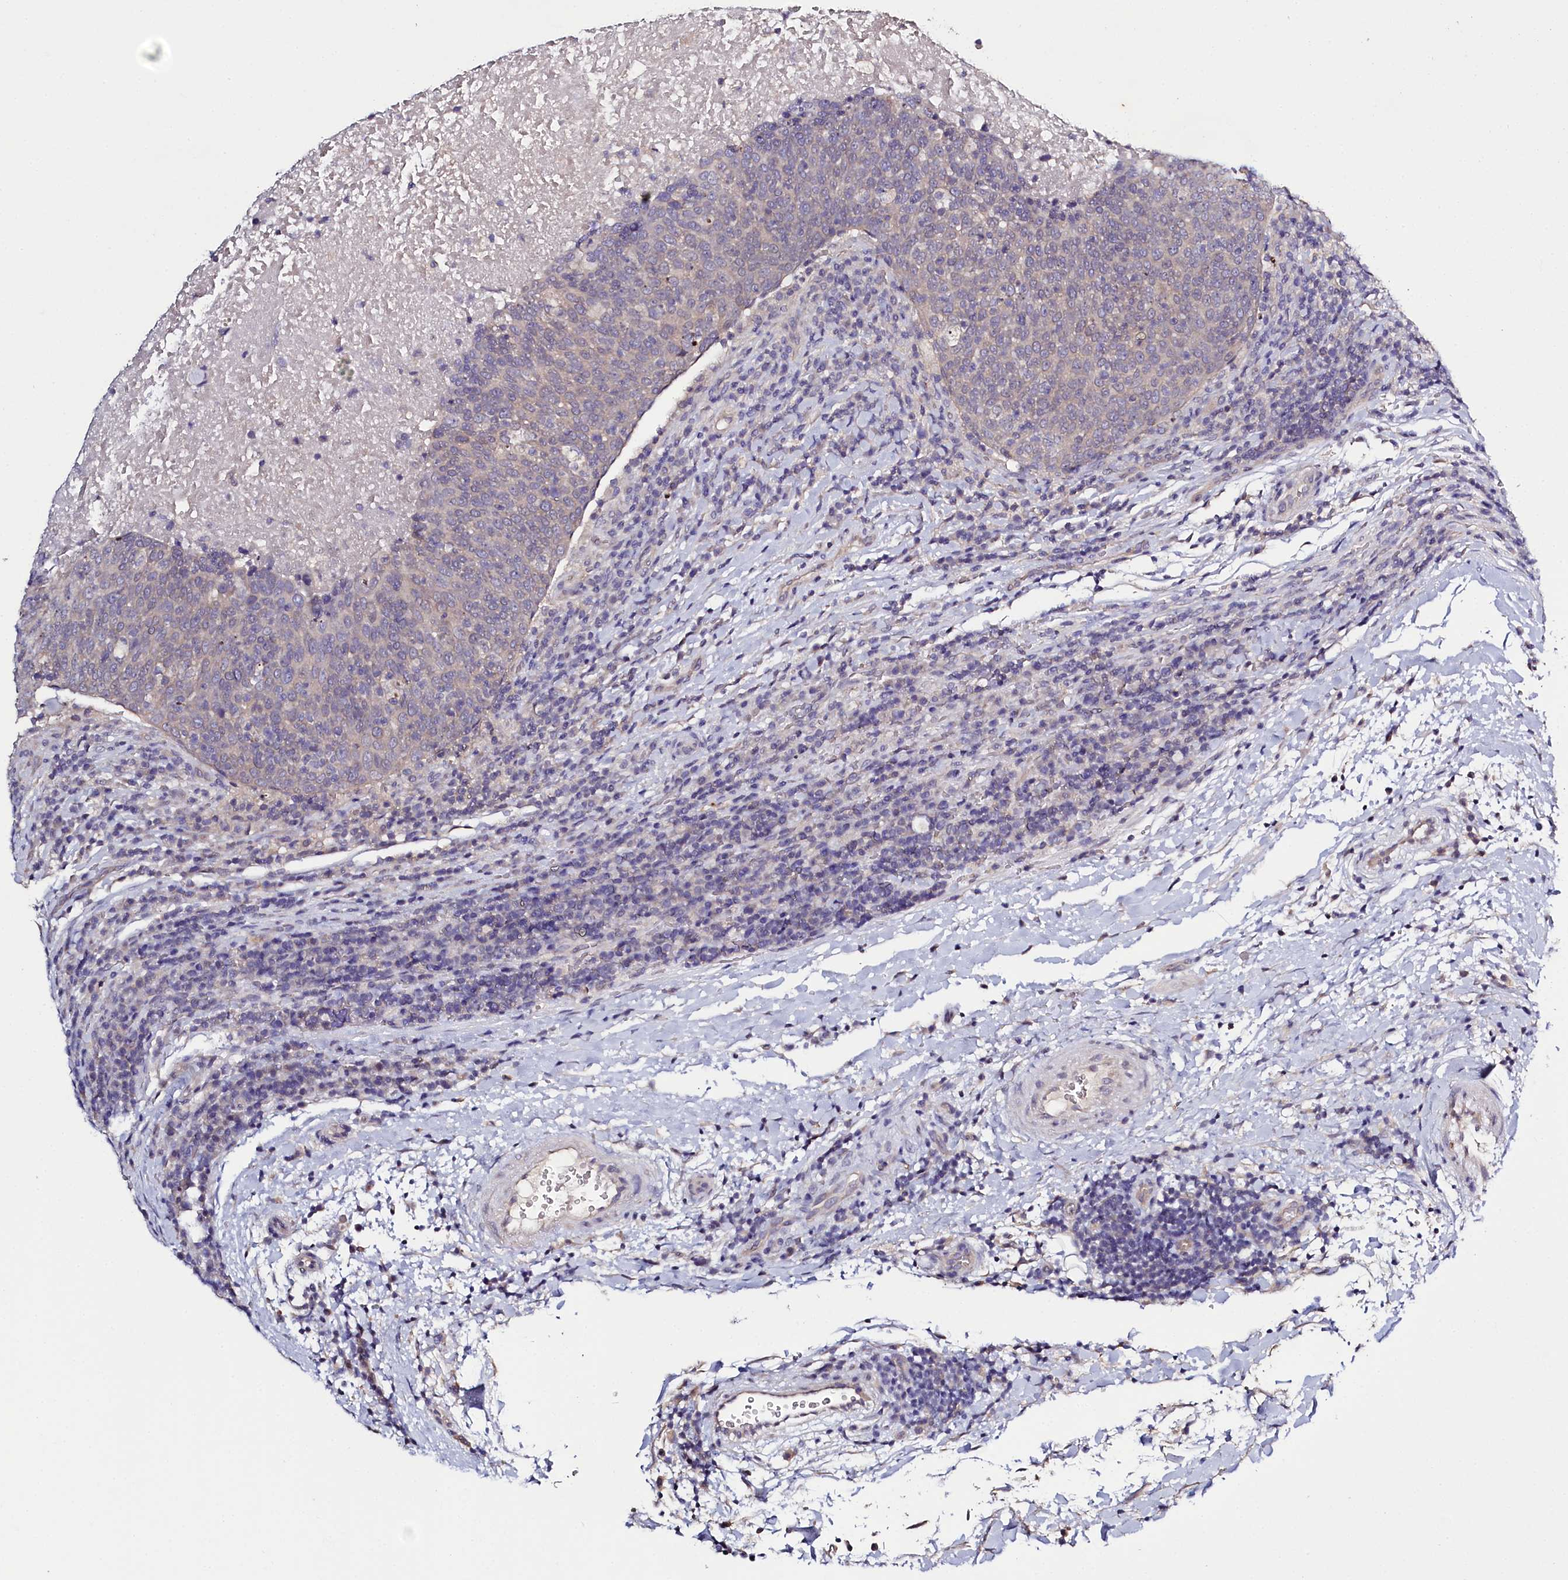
{"staining": {"intensity": "weak", "quantity": "<25%", "location": "cytoplasmic/membranous"}, "tissue": "head and neck cancer", "cell_type": "Tumor cells", "image_type": "cancer", "snomed": [{"axis": "morphology", "description": "Squamous cell carcinoma, NOS"}, {"axis": "morphology", "description": "Squamous cell carcinoma, metastatic, NOS"}, {"axis": "topography", "description": "Lymph node"}, {"axis": "topography", "description": "Head-Neck"}], "caption": "Tumor cells are negative for brown protein staining in squamous cell carcinoma (head and neck). (DAB immunohistochemistry (IHC) visualized using brightfield microscopy, high magnification).", "gene": "PDE6D", "patient": {"sex": "male", "age": 62}}